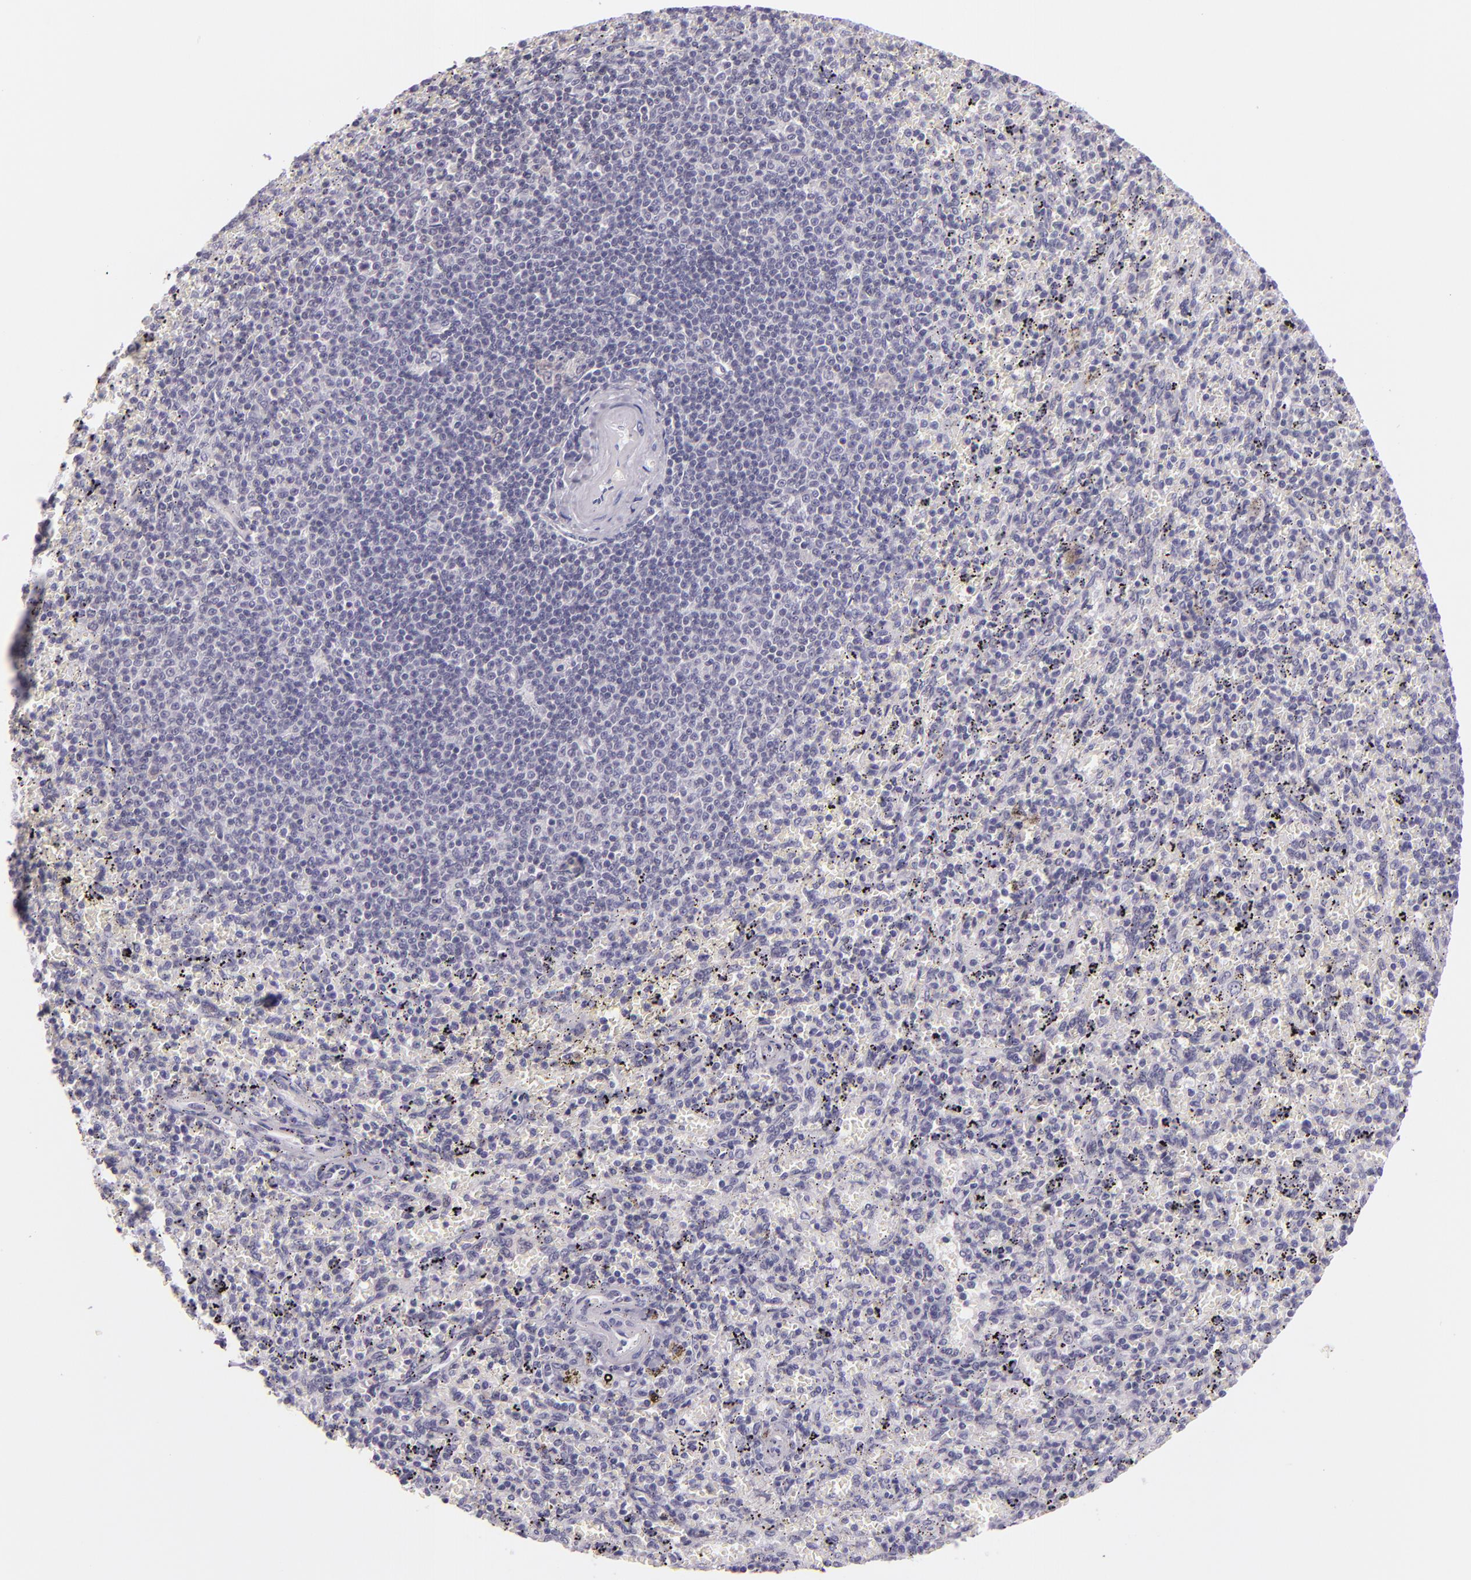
{"staining": {"intensity": "negative", "quantity": "none", "location": "none"}, "tissue": "spleen", "cell_type": "Cells in red pulp", "image_type": "normal", "snomed": [{"axis": "morphology", "description": "Normal tissue, NOS"}, {"axis": "topography", "description": "Spleen"}], "caption": "The micrograph displays no staining of cells in red pulp in unremarkable spleen.", "gene": "HSP90AA1", "patient": {"sex": "female", "age": 43}}